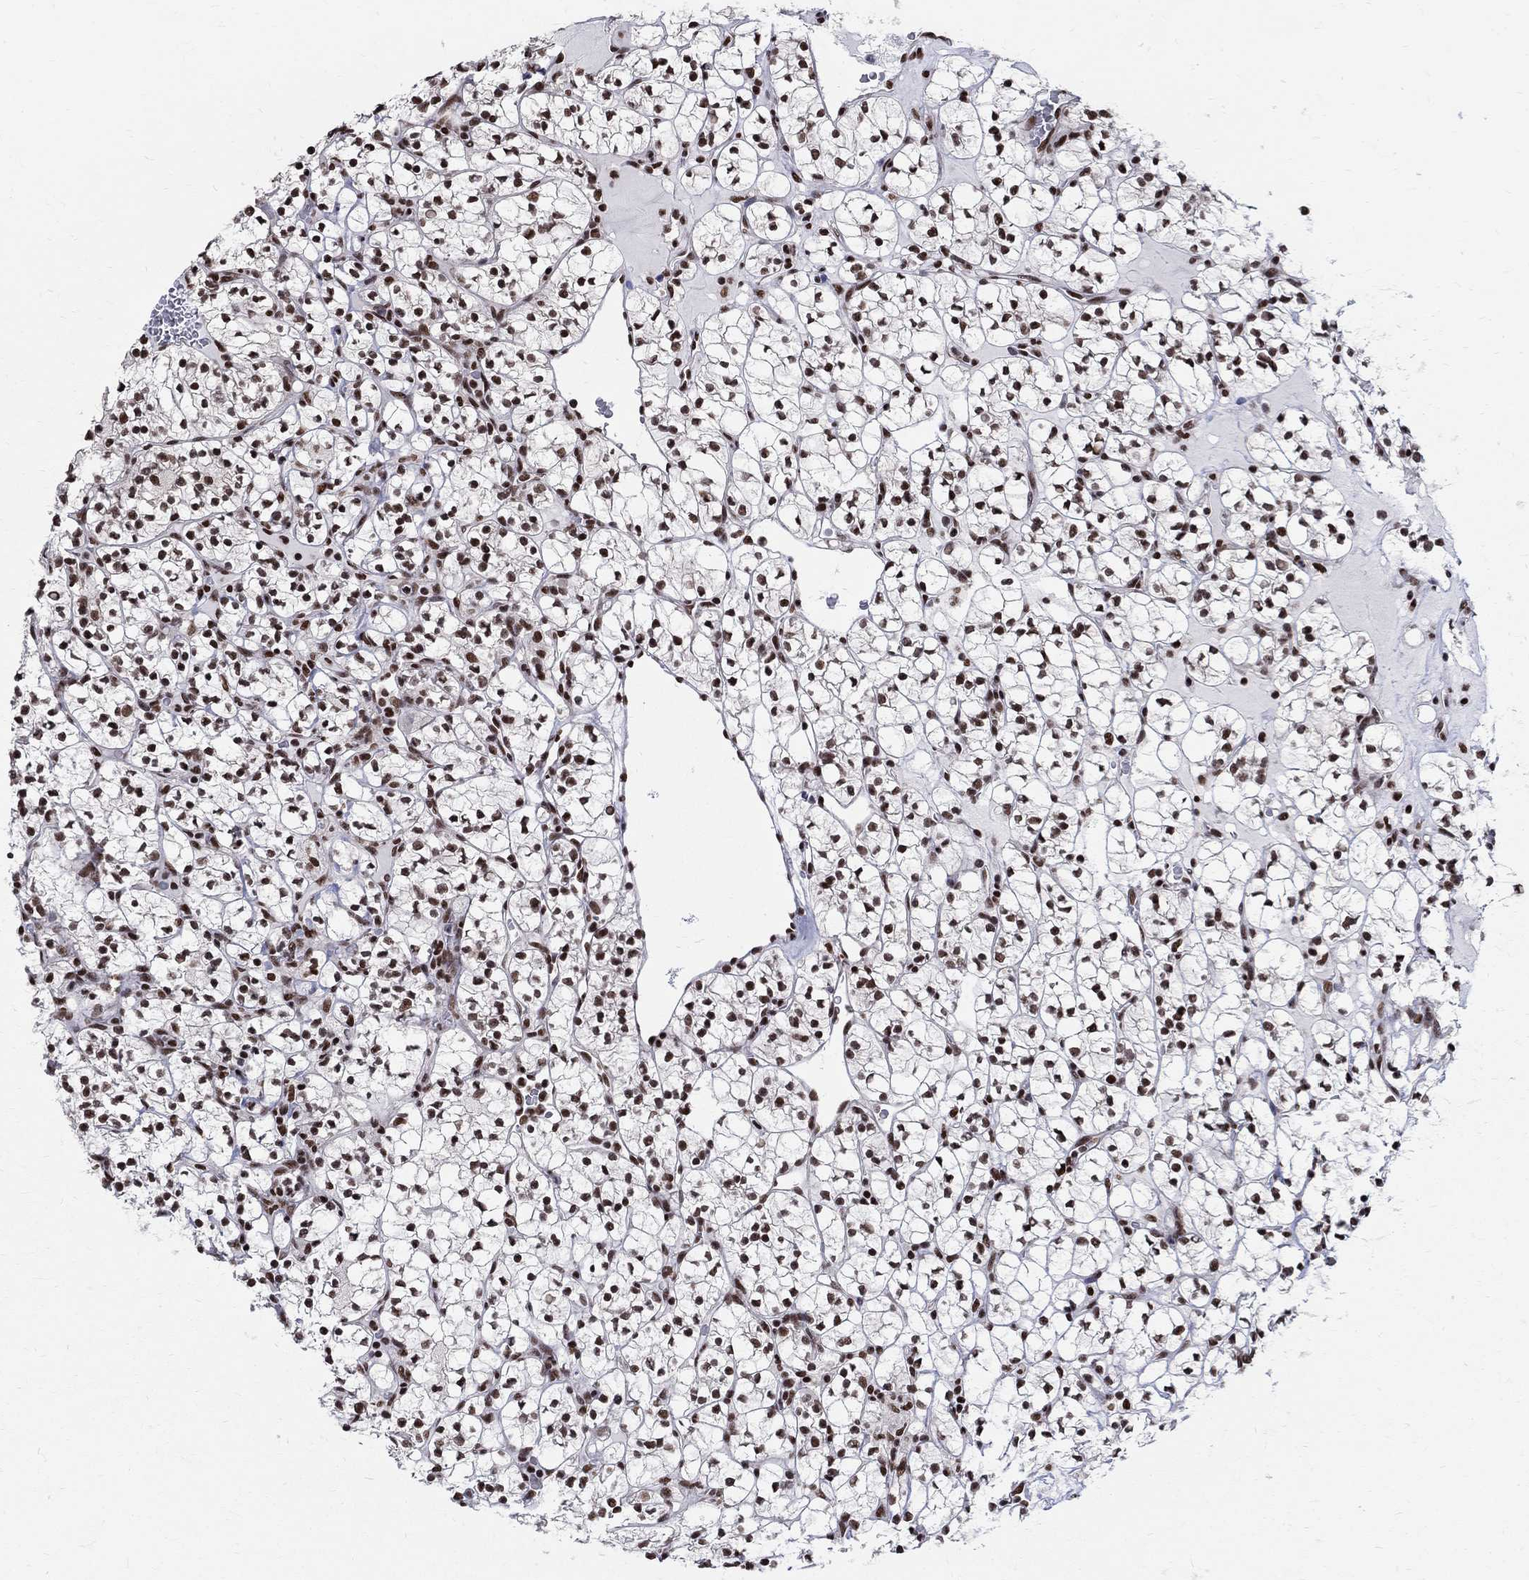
{"staining": {"intensity": "strong", "quantity": ">75%", "location": "nuclear"}, "tissue": "renal cancer", "cell_type": "Tumor cells", "image_type": "cancer", "snomed": [{"axis": "morphology", "description": "Adenocarcinoma, NOS"}, {"axis": "topography", "description": "Kidney"}], "caption": "The immunohistochemical stain labels strong nuclear expression in tumor cells of adenocarcinoma (renal) tissue.", "gene": "FBXO16", "patient": {"sex": "female", "age": 89}}